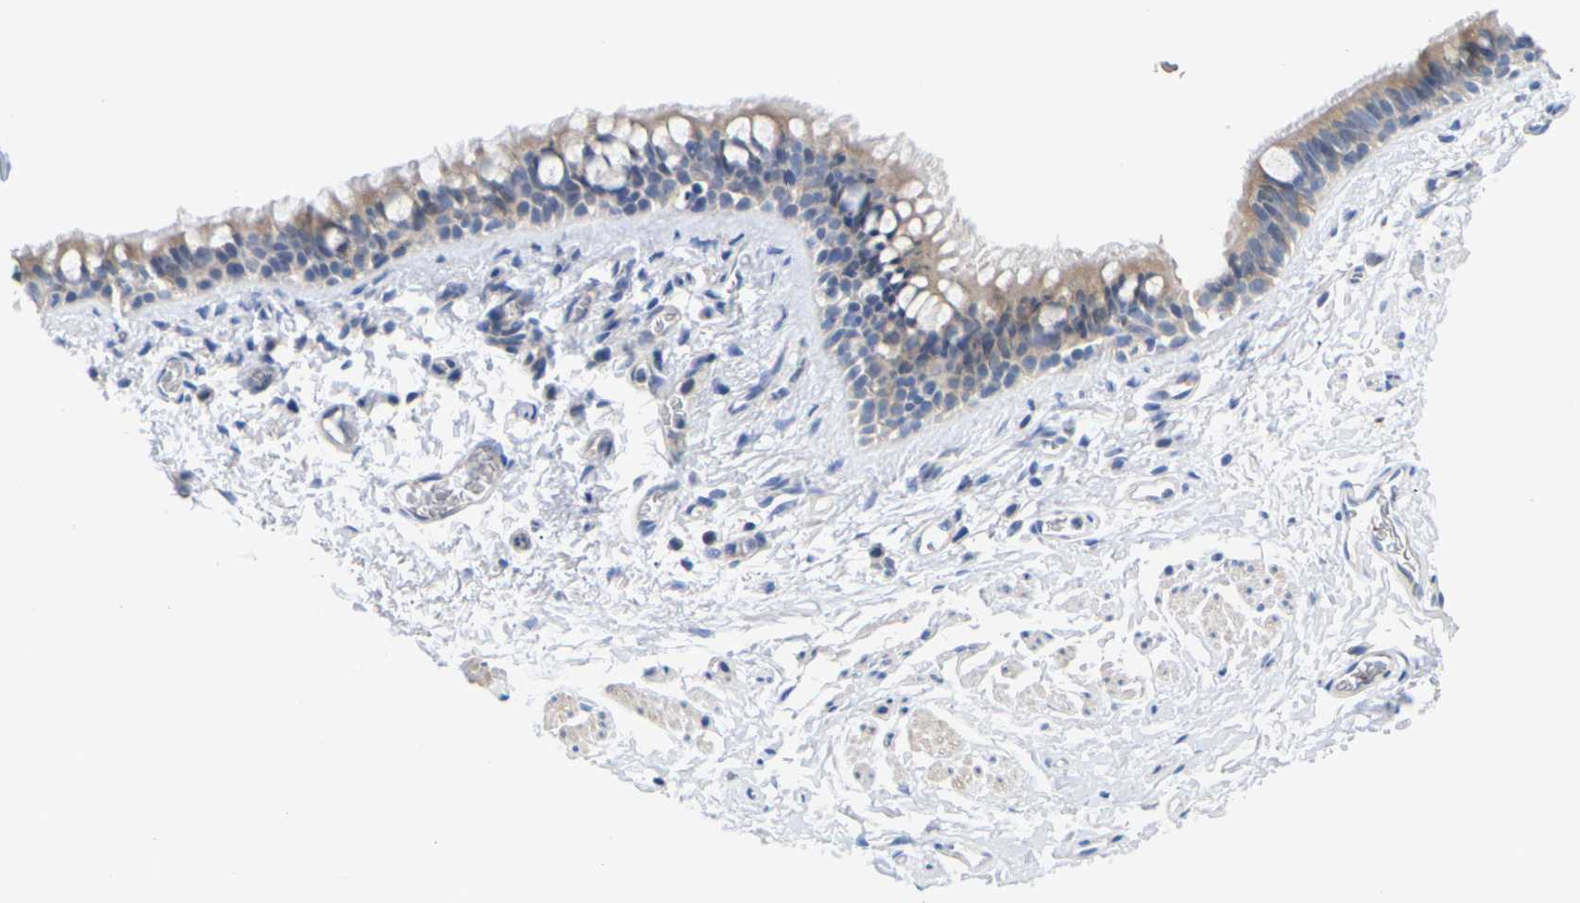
{"staining": {"intensity": "moderate", "quantity": "<25%", "location": "cytoplasmic/membranous"}, "tissue": "bronchus", "cell_type": "Respiratory epithelial cells", "image_type": "normal", "snomed": [{"axis": "morphology", "description": "Normal tissue, NOS"}, {"axis": "morphology", "description": "Malignant melanoma, Metastatic site"}, {"axis": "topography", "description": "Bronchus"}, {"axis": "topography", "description": "Lung"}], "caption": "The immunohistochemical stain highlights moderate cytoplasmic/membranous expression in respiratory epithelial cells of benign bronchus. (brown staining indicates protein expression, while blue staining denotes nuclei).", "gene": "TMCO4", "patient": {"sex": "male", "age": 64}}